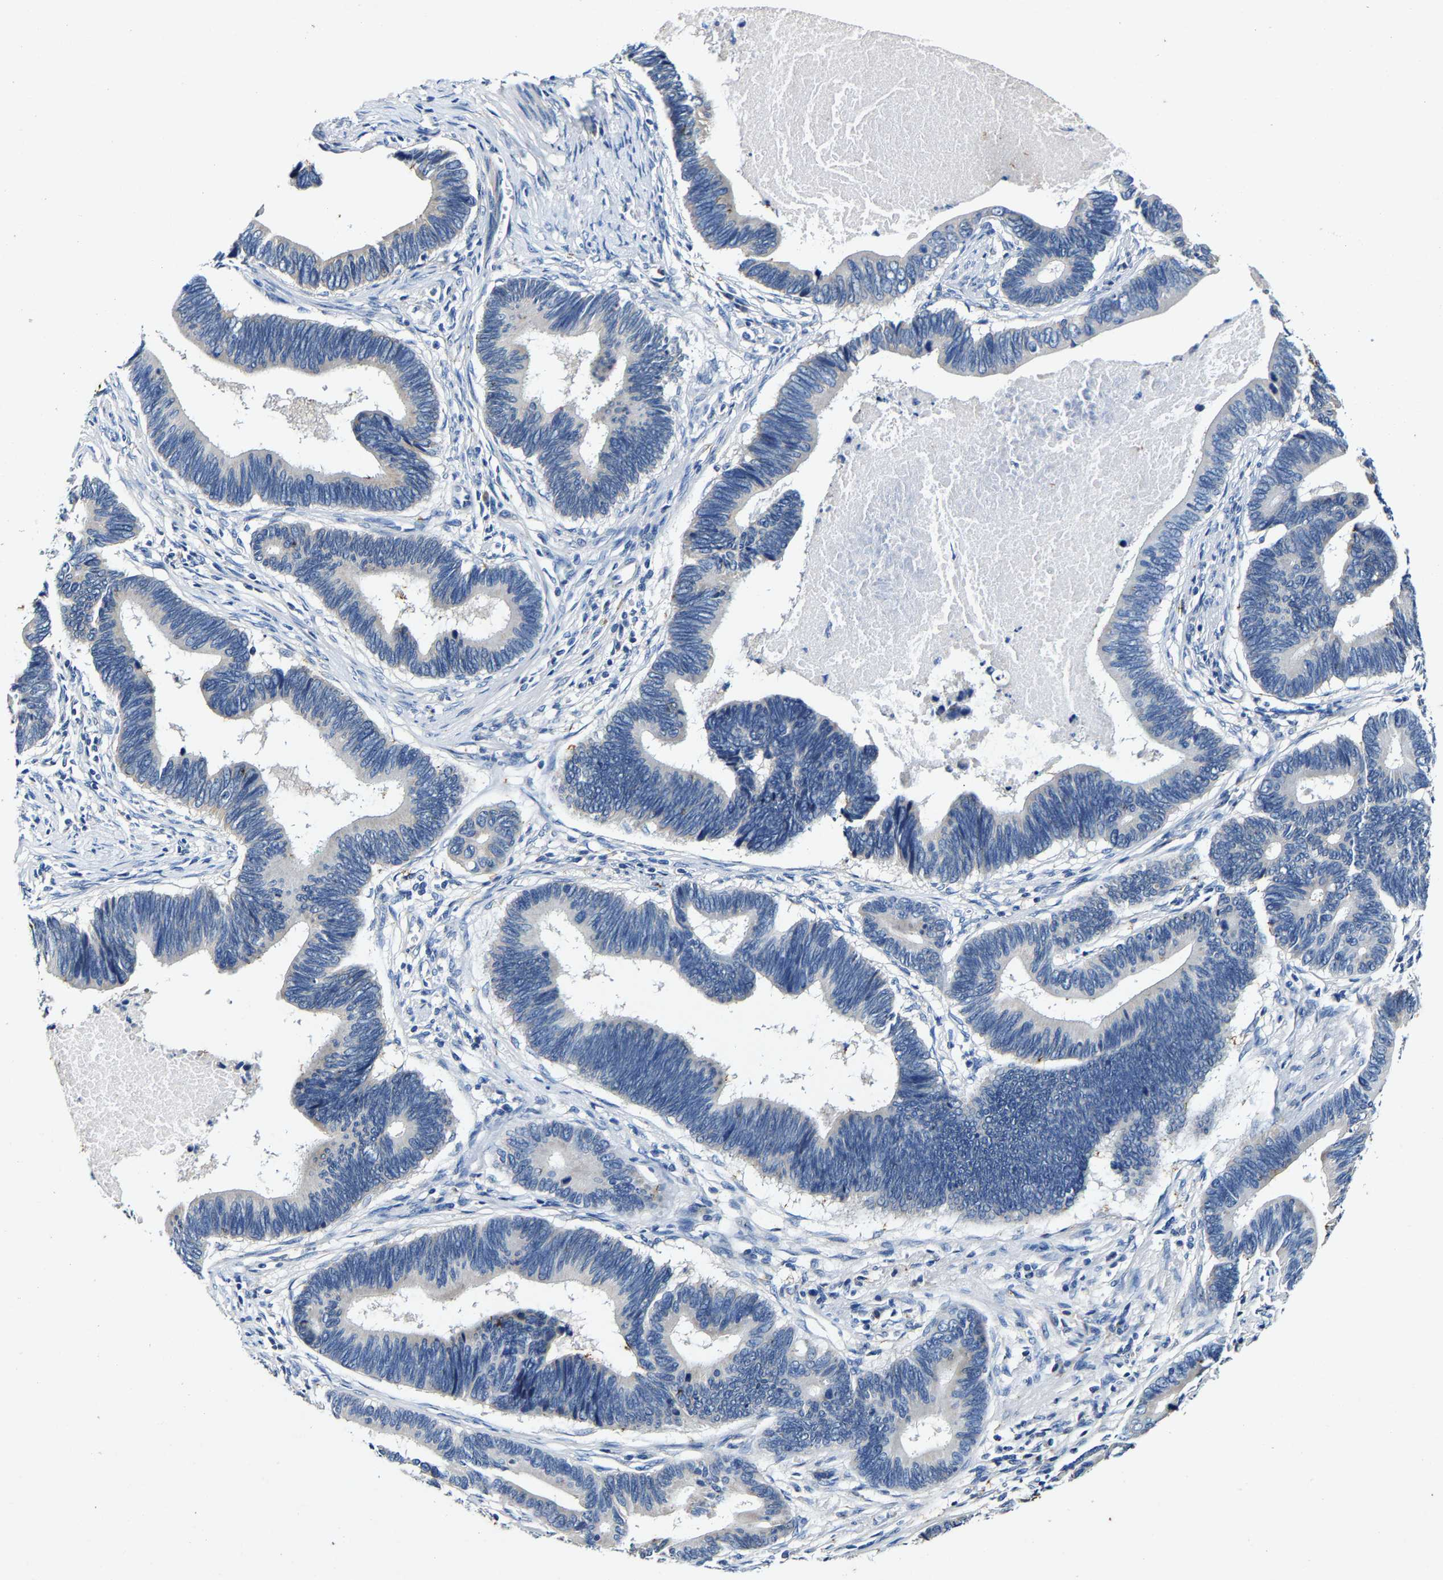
{"staining": {"intensity": "negative", "quantity": "none", "location": "none"}, "tissue": "pancreatic cancer", "cell_type": "Tumor cells", "image_type": "cancer", "snomed": [{"axis": "morphology", "description": "Adenocarcinoma, NOS"}, {"axis": "topography", "description": "Pancreas"}], "caption": "DAB (3,3'-diaminobenzidine) immunohistochemical staining of human adenocarcinoma (pancreatic) shows no significant staining in tumor cells.", "gene": "SLC25A25", "patient": {"sex": "female", "age": 70}}